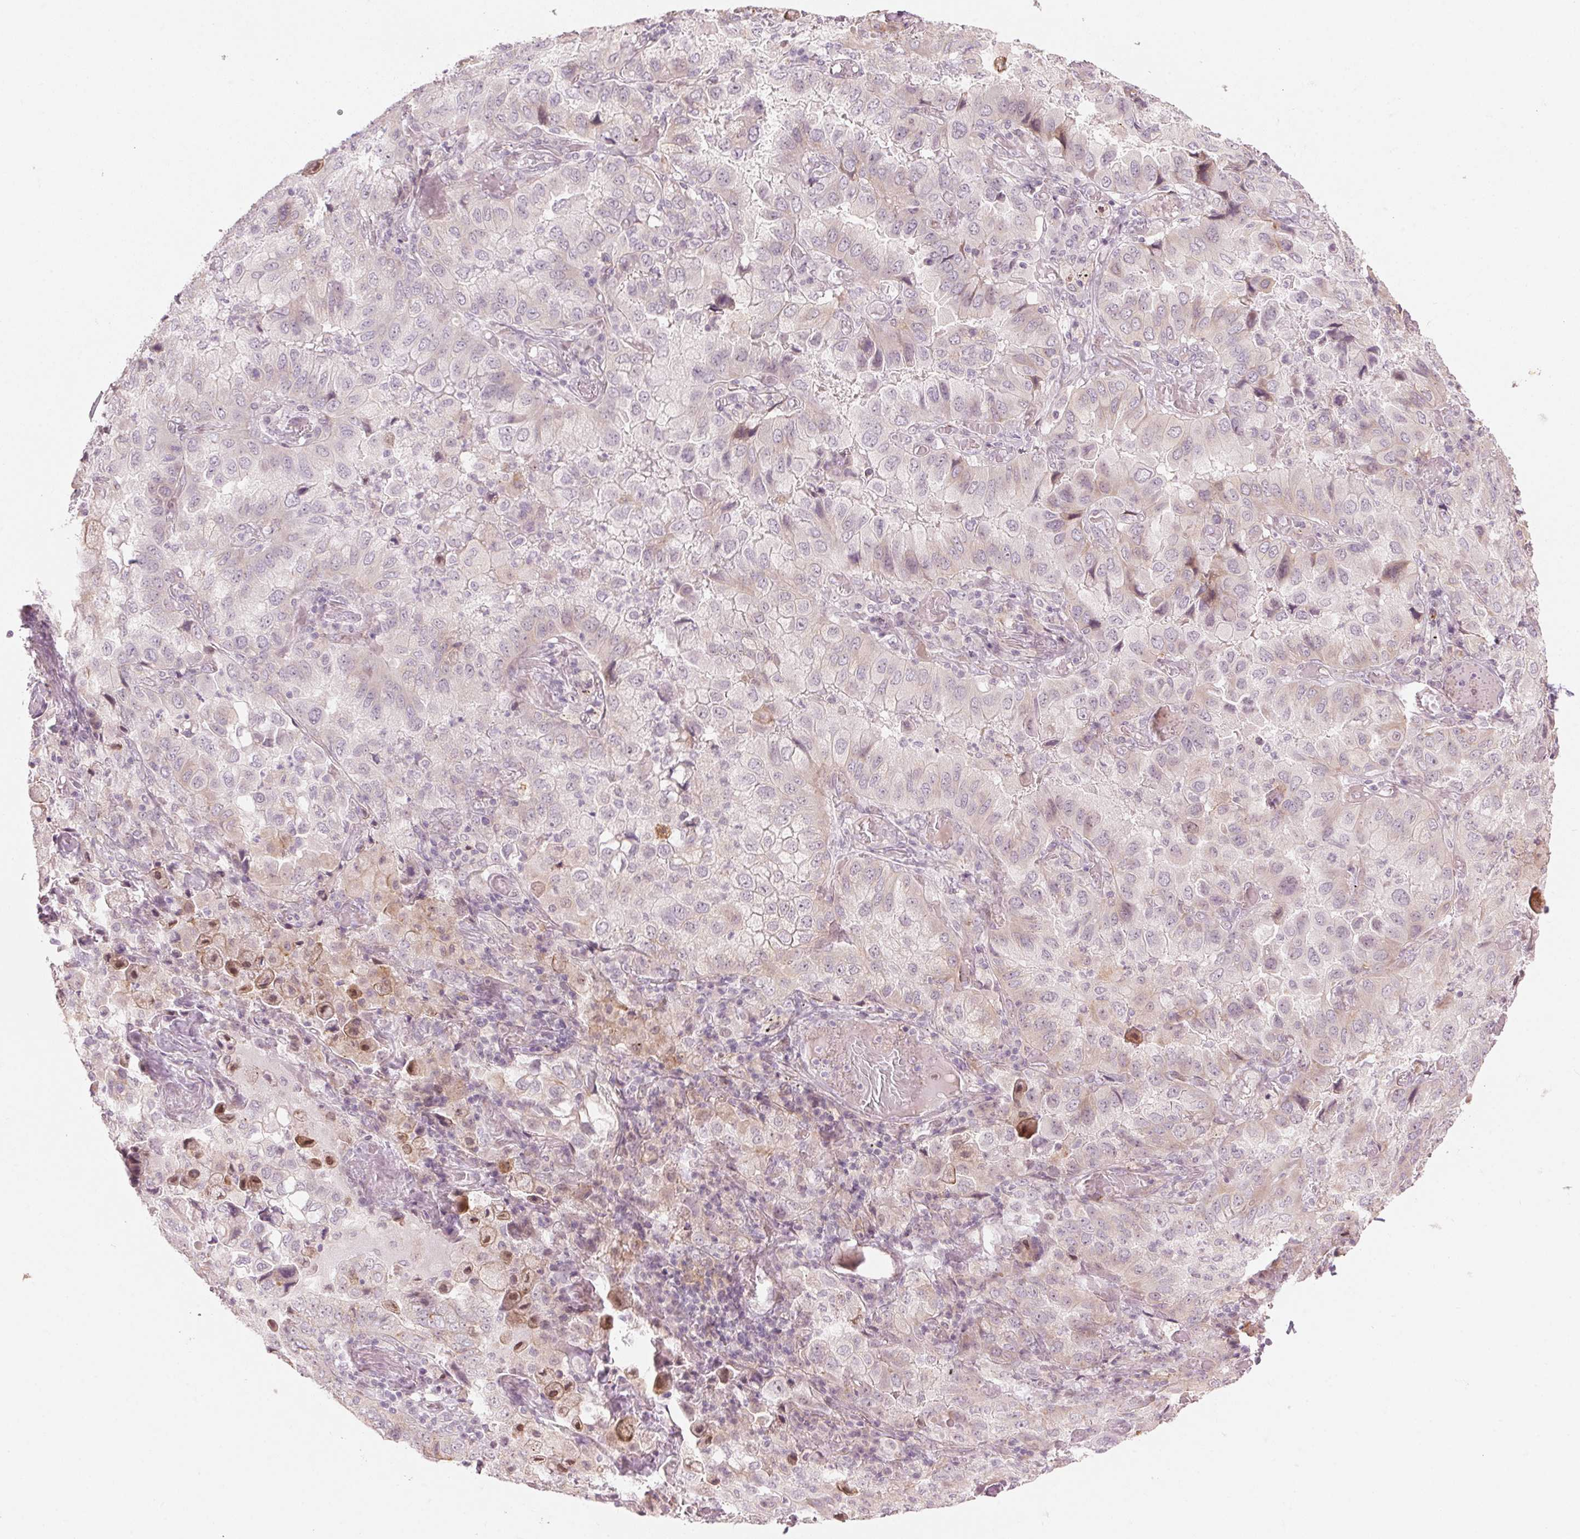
{"staining": {"intensity": "weak", "quantity": "<25%", "location": "cytoplasmic/membranous"}, "tissue": "lung cancer", "cell_type": "Tumor cells", "image_type": "cancer", "snomed": [{"axis": "morphology", "description": "Aneuploidy"}, {"axis": "morphology", "description": "Adenocarcinoma, NOS"}, {"axis": "morphology", "description": "Adenocarcinoma, metastatic, NOS"}, {"axis": "topography", "description": "Lymph node"}, {"axis": "topography", "description": "Lung"}], "caption": "An immunohistochemistry (IHC) micrograph of lung cancer is shown. There is no staining in tumor cells of lung cancer. (DAB immunohistochemistry (IHC) visualized using brightfield microscopy, high magnification).", "gene": "TMED6", "patient": {"sex": "female", "age": 48}}